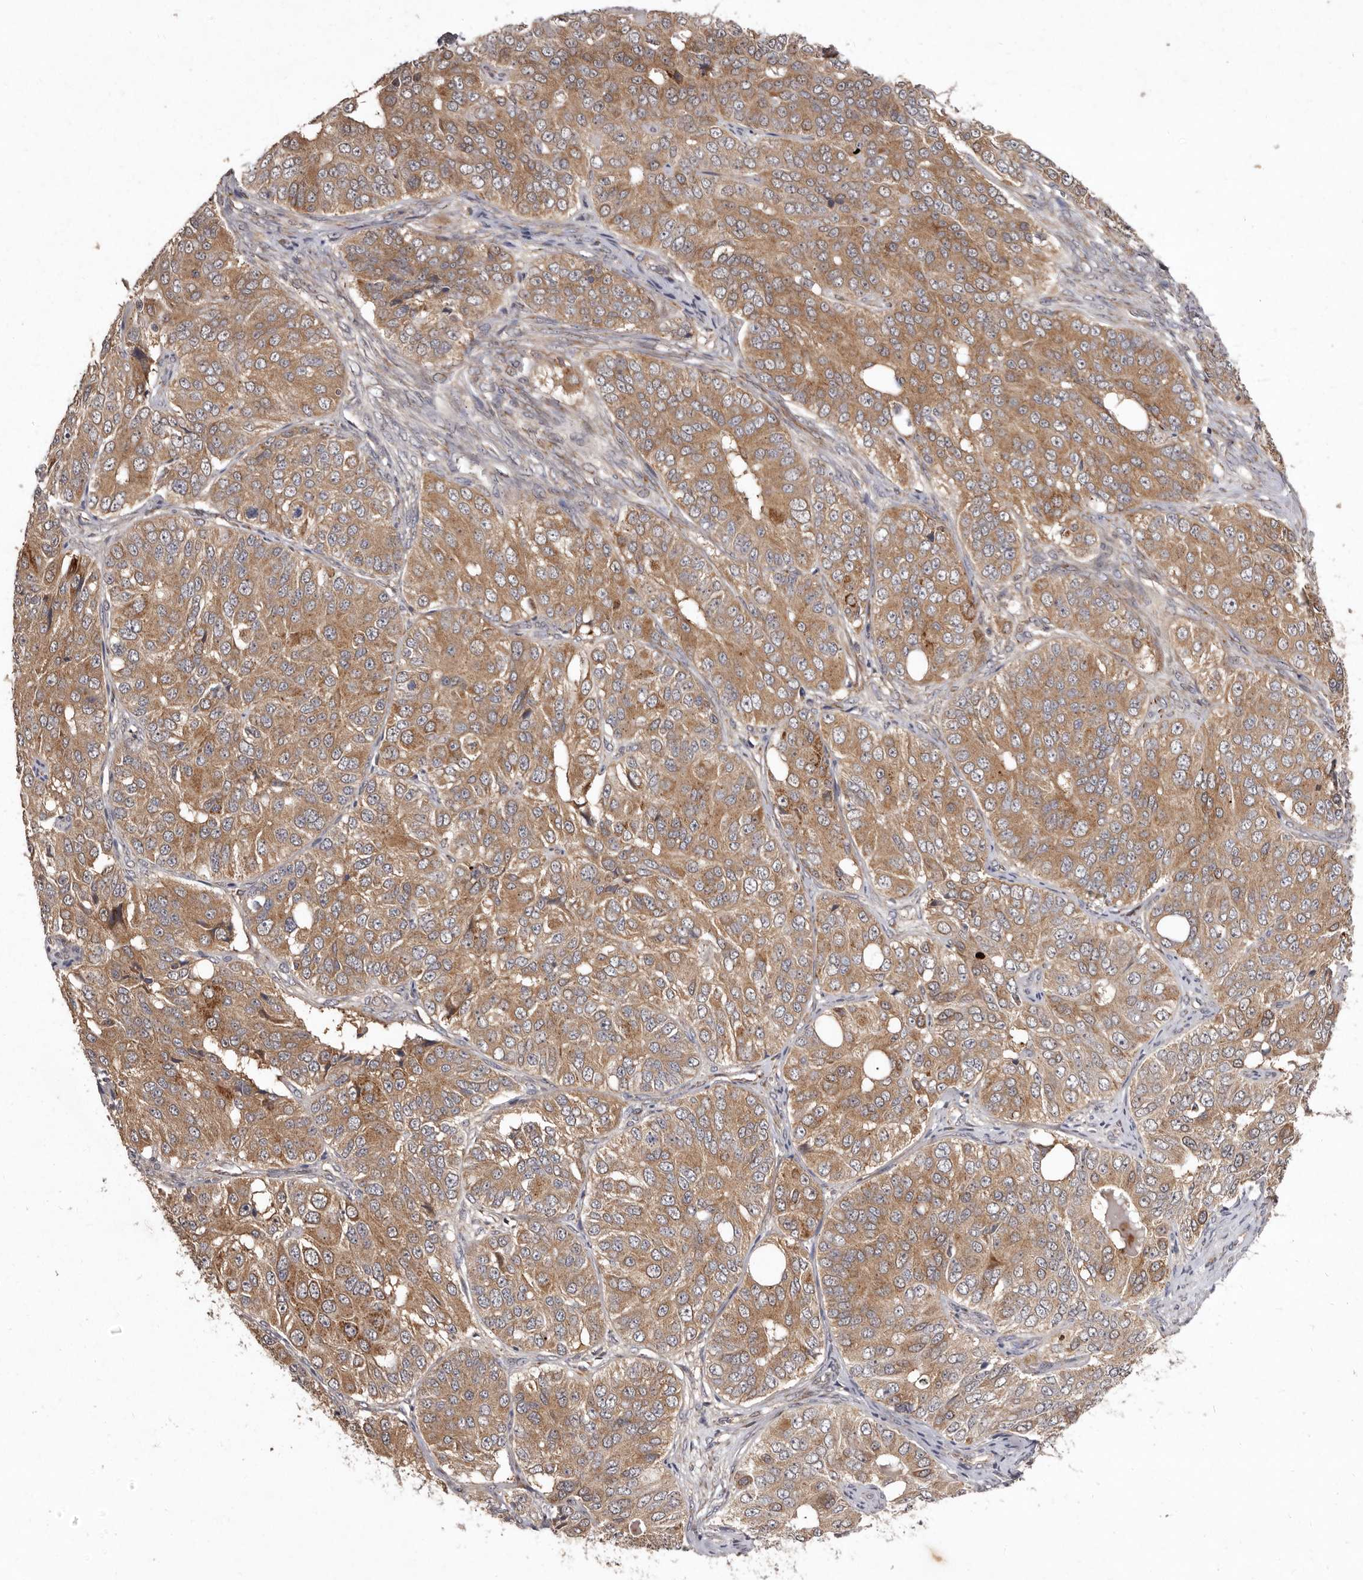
{"staining": {"intensity": "moderate", "quantity": ">75%", "location": "cytoplasmic/membranous"}, "tissue": "ovarian cancer", "cell_type": "Tumor cells", "image_type": "cancer", "snomed": [{"axis": "morphology", "description": "Carcinoma, endometroid"}, {"axis": "topography", "description": "Ovary"}], "caption": "Tumor cells display medium levels of moderate cytoplasmic/membranous expression in about >75% of cells in human endometroid carcinoma (ovarian). (IHC, brightfield microscopy, high magnification).", "gene": "FLAD1", "patient": {"sex": "female", "age": 51}}